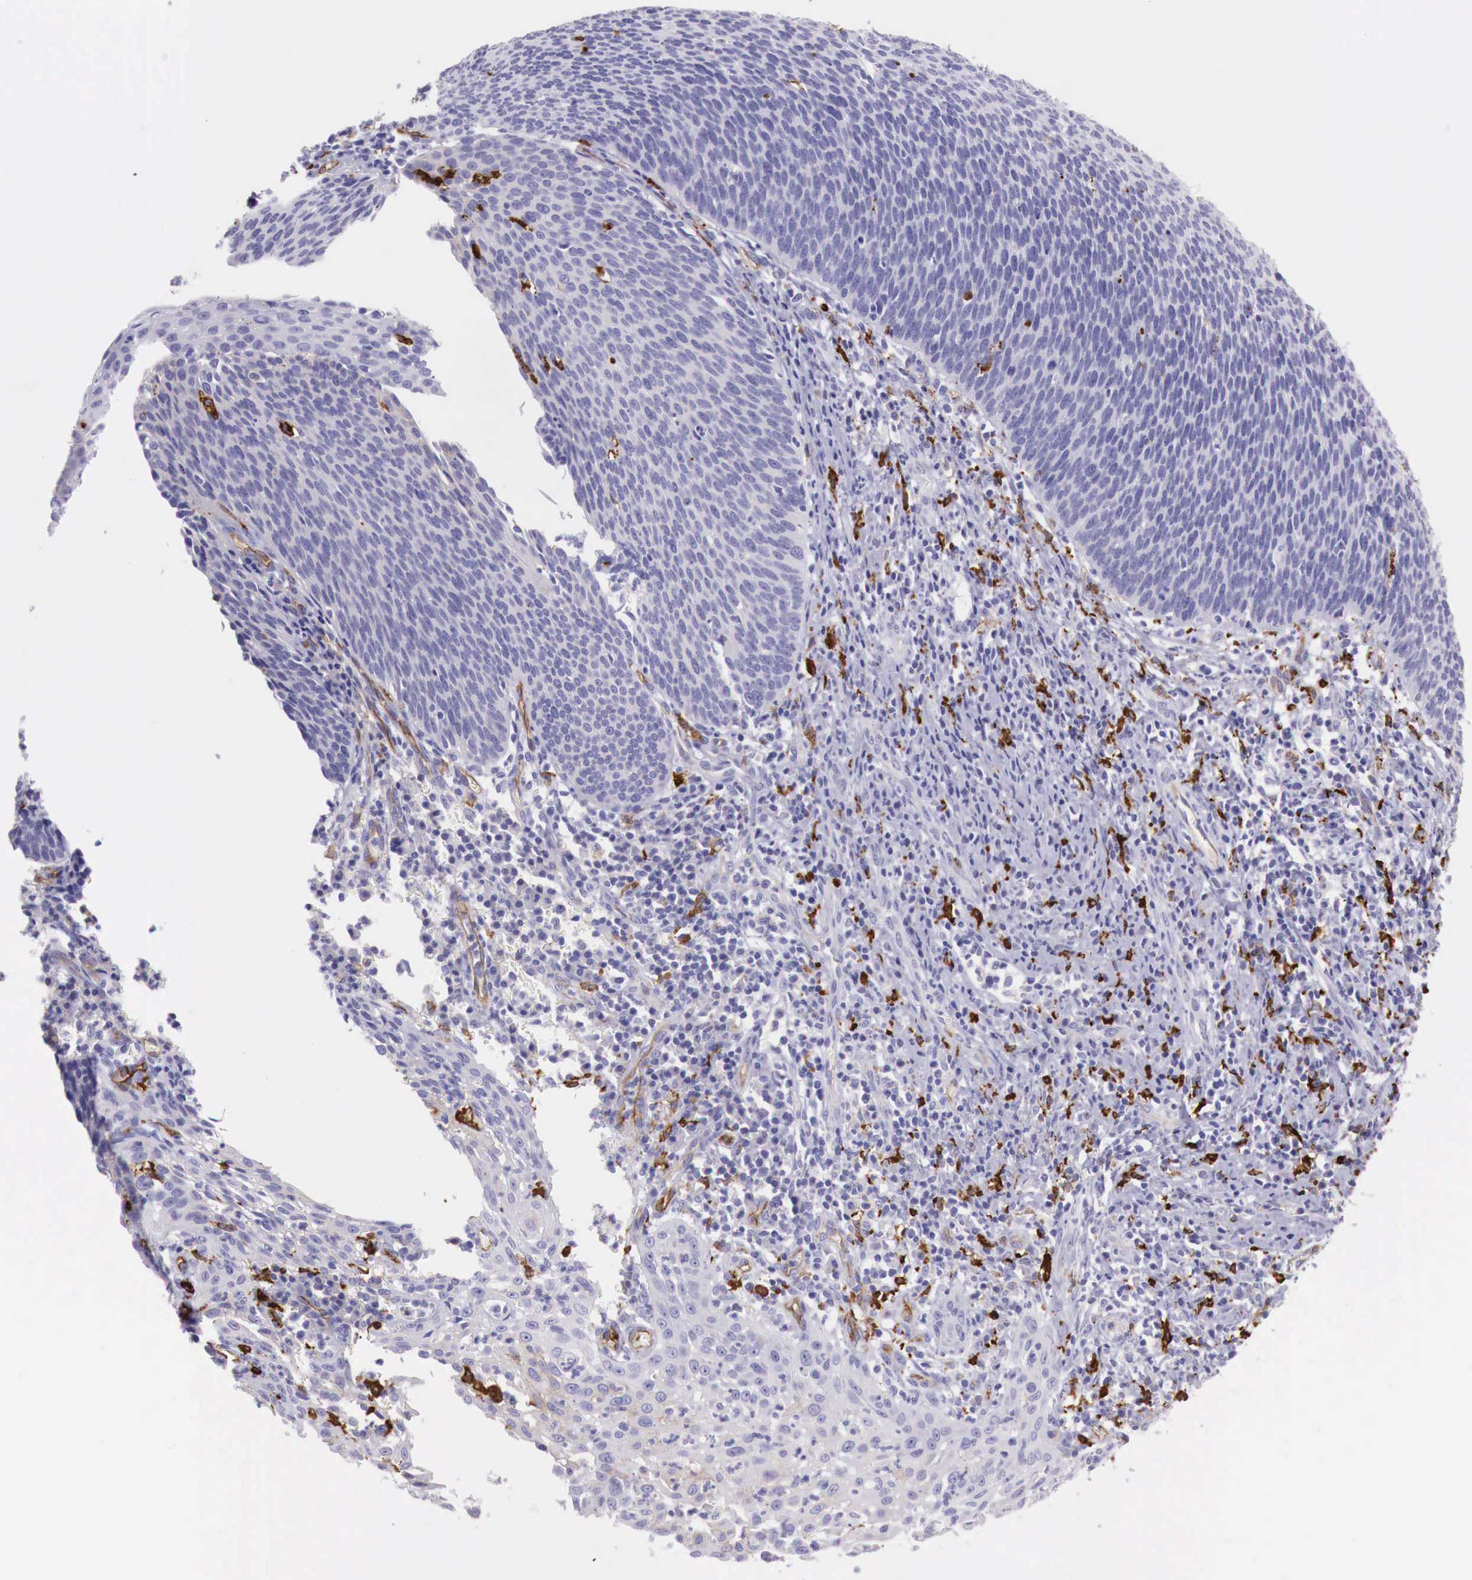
{"staining": {"intensity": "negative", "quantity": "none", "location": "none"}, "tissue": "cervical cancer", "cell_type": "Tumor cells", "image_type": "cancer", "snomed": [{"axis": "morphology", "description": "Squamous cell carcinoma, NOS"}, {"axis": "topography", "description": "Cervix"}], "caption": "There is no significant expression in tumor cells of cervical cancer (squamous cell carcinoma).", "gene": "MSR1", "patient": {"sex": "female", "age": 41}}